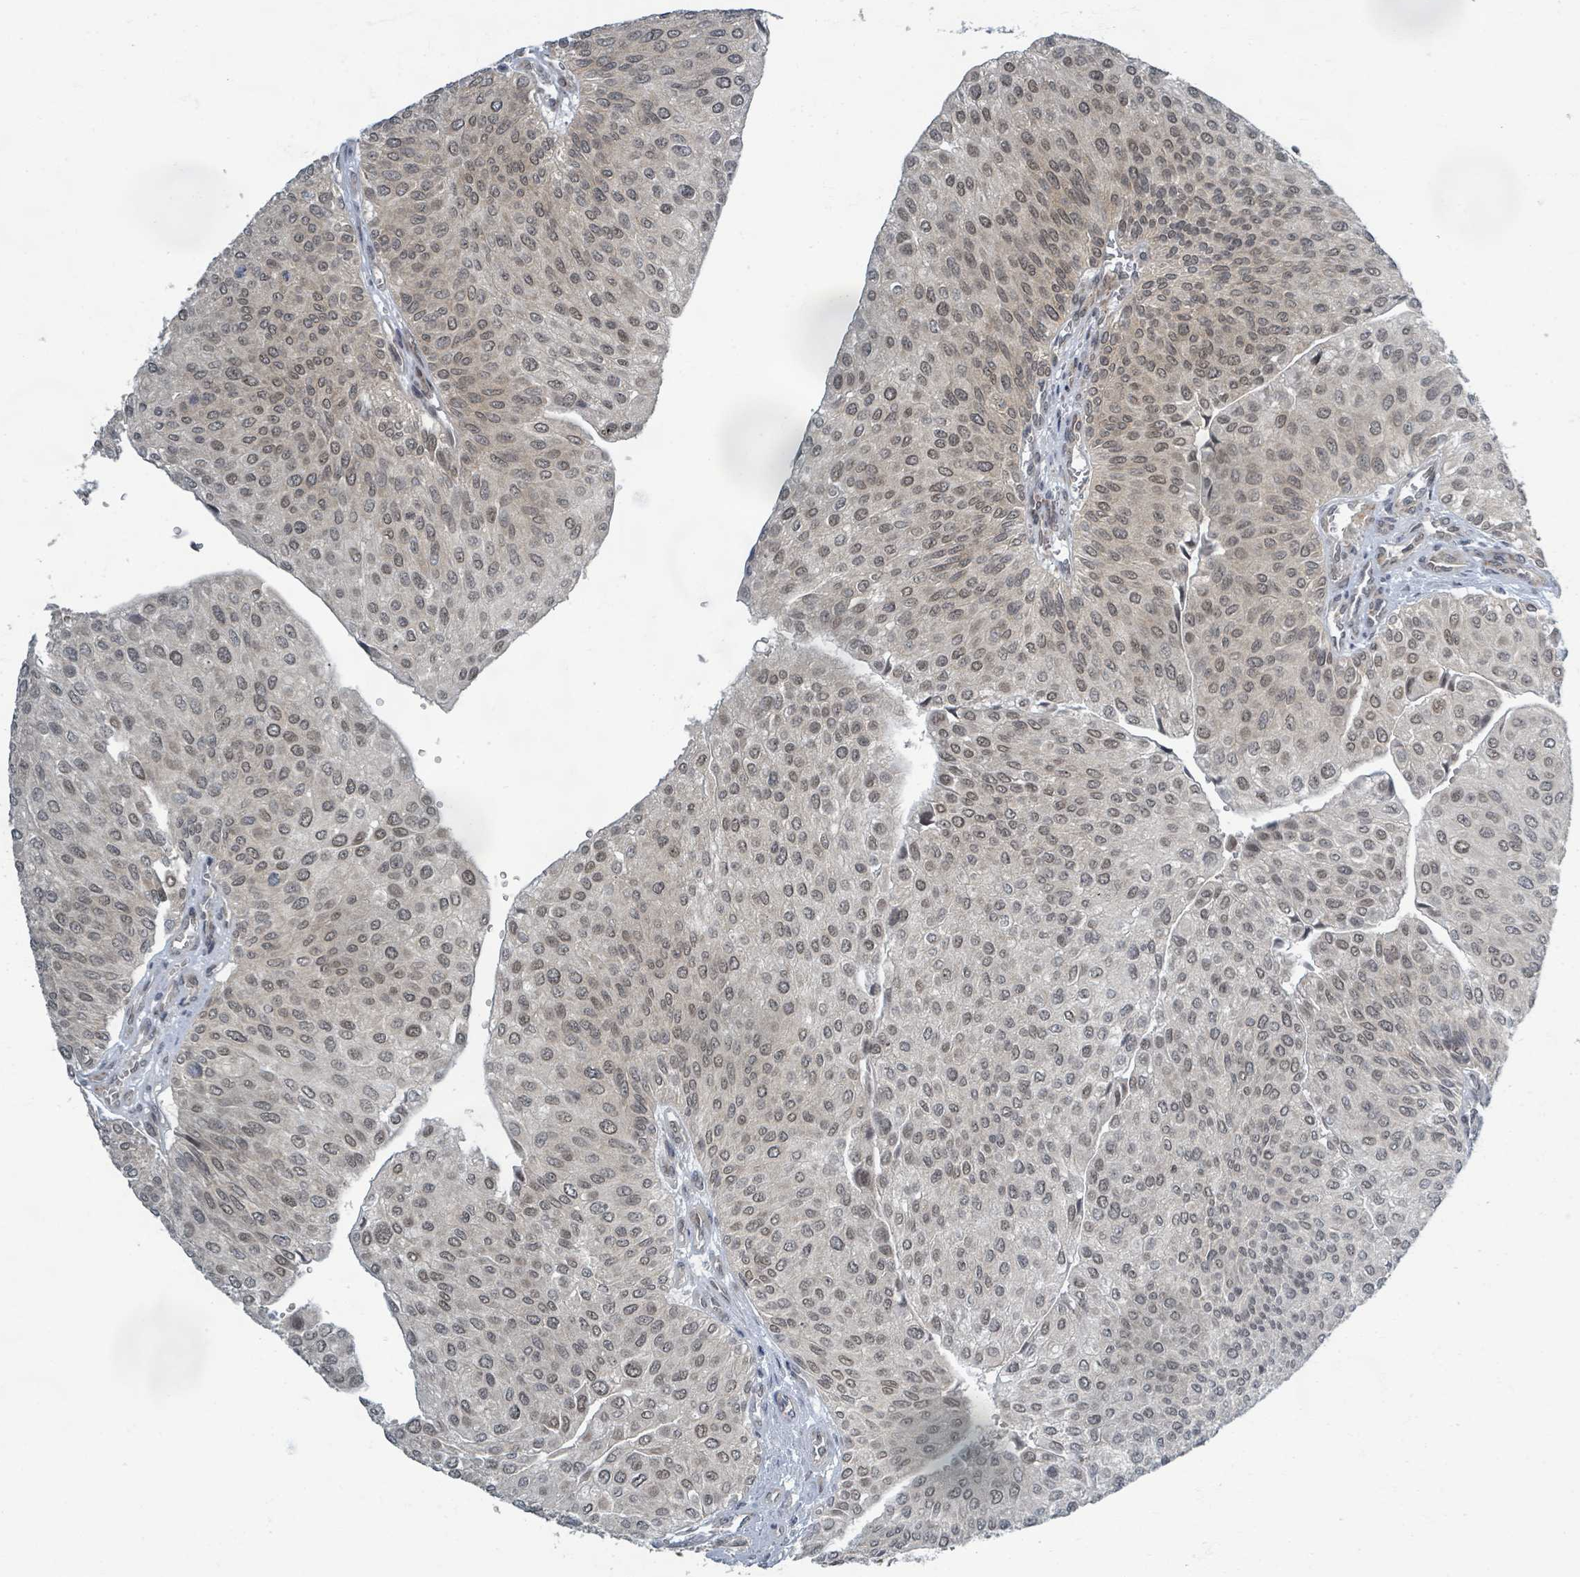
{"staining": {"intensity": "weak", "quantity": ">75%", "location": "nuclear"}, "tissue": "urothelial cancer", "cell_type": "Tumor cells", "image_type": "cancer", "snomed": [{"axis": "morphology", "description": "Urothelial carcinoma, NOS"}, {"axis": "topography", "description": "Urinary bladder"}], "caption": "There is low levels of weak nuclear expression in tumor cells of urothelial cancer, as demonstrated by immunohistochemical staining (brown color).", "gene": "INTS15", "patient": {"sex": "male", "age": 67}}